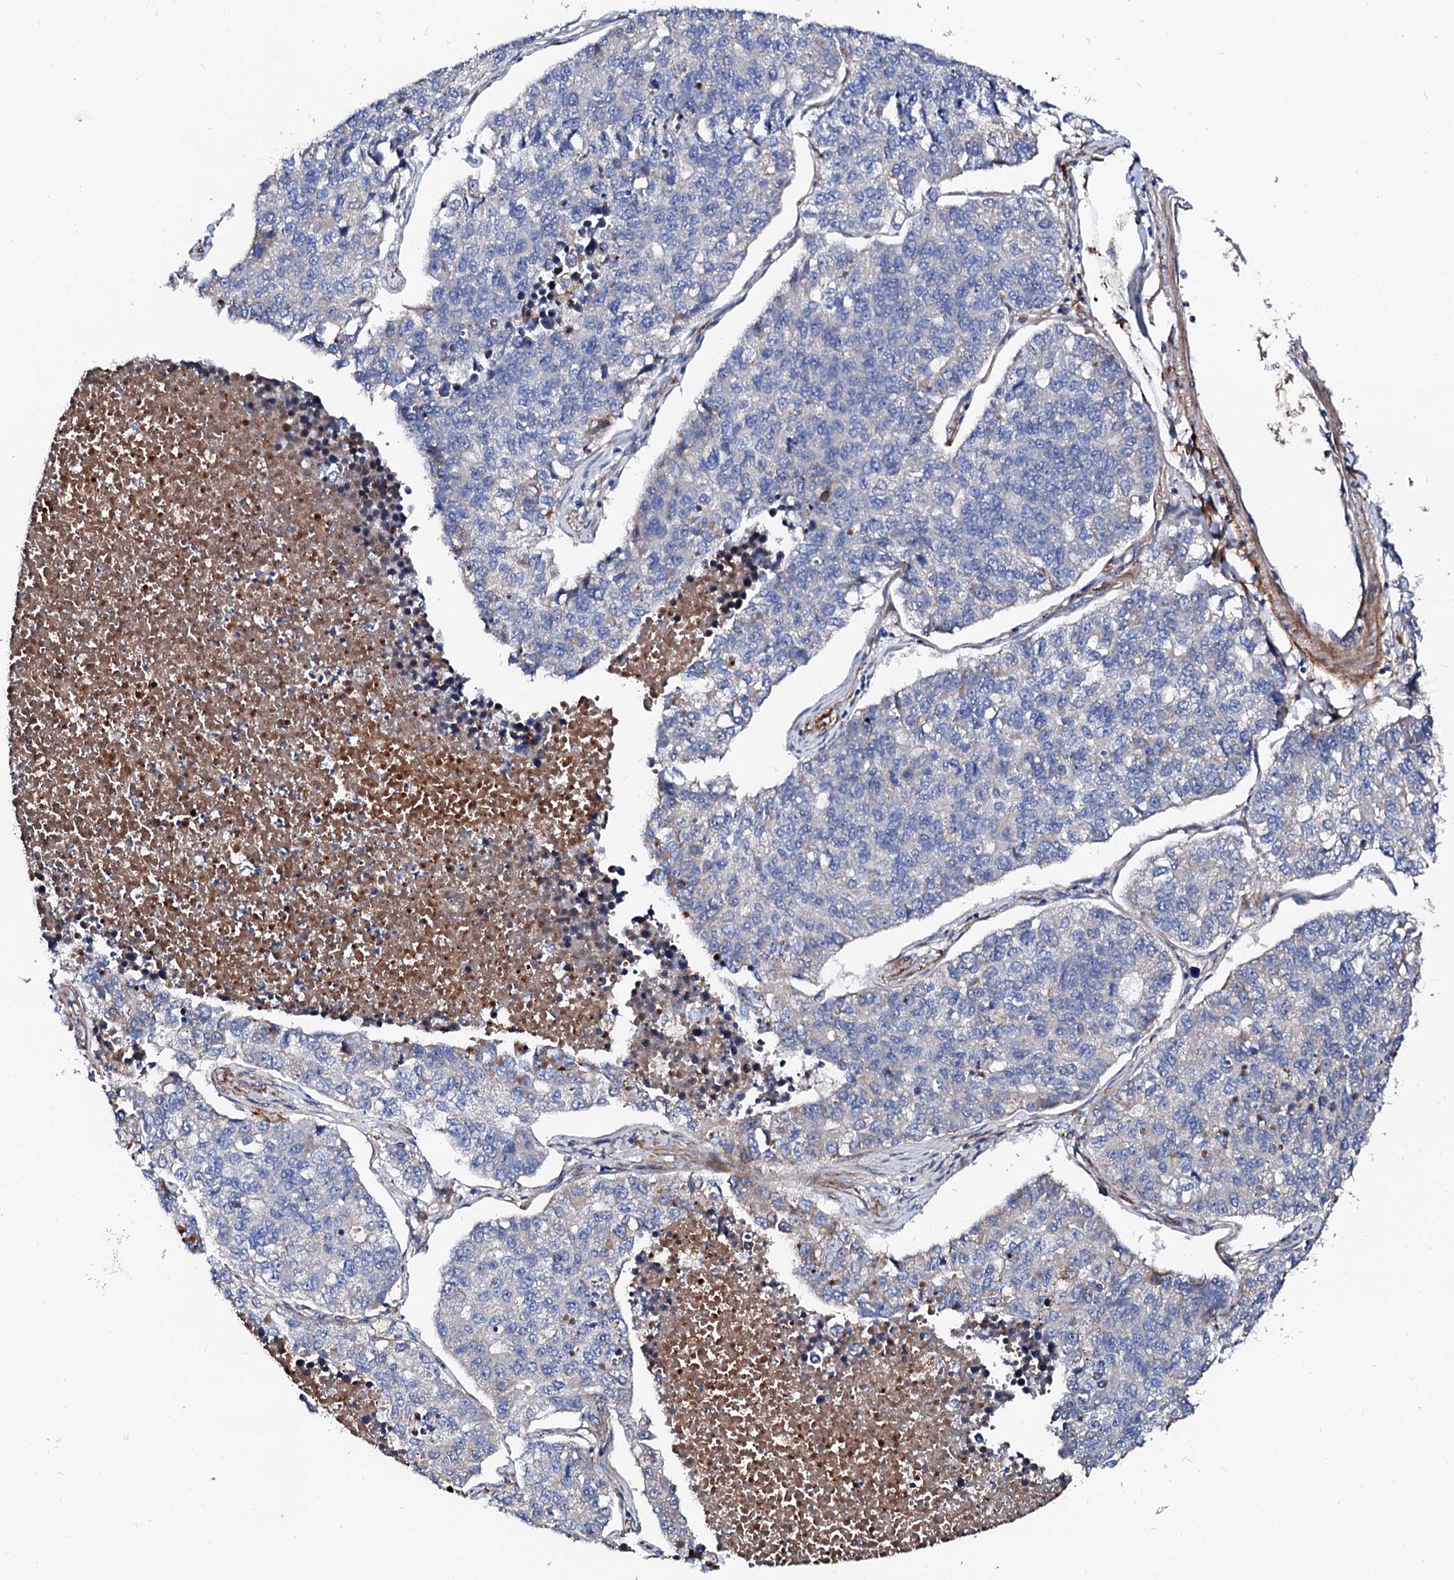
{"staining": {"intensity": "negative", "quantity": "none", "location": "none"}, "tissue": "lung cancer", "cell_type": "Tumor cells", "image_type": "cancer", "snomed": [{"axis": "morphology", "description": "Adenocarcinoma, NOS"}, {"axis": "topography", "description": "Lung"}], "caption": "Tumor cells are negative for protein expression in human lung cancer.", "gene": "SLC10A7", "patient": {"sex": "male", "age": 49}}